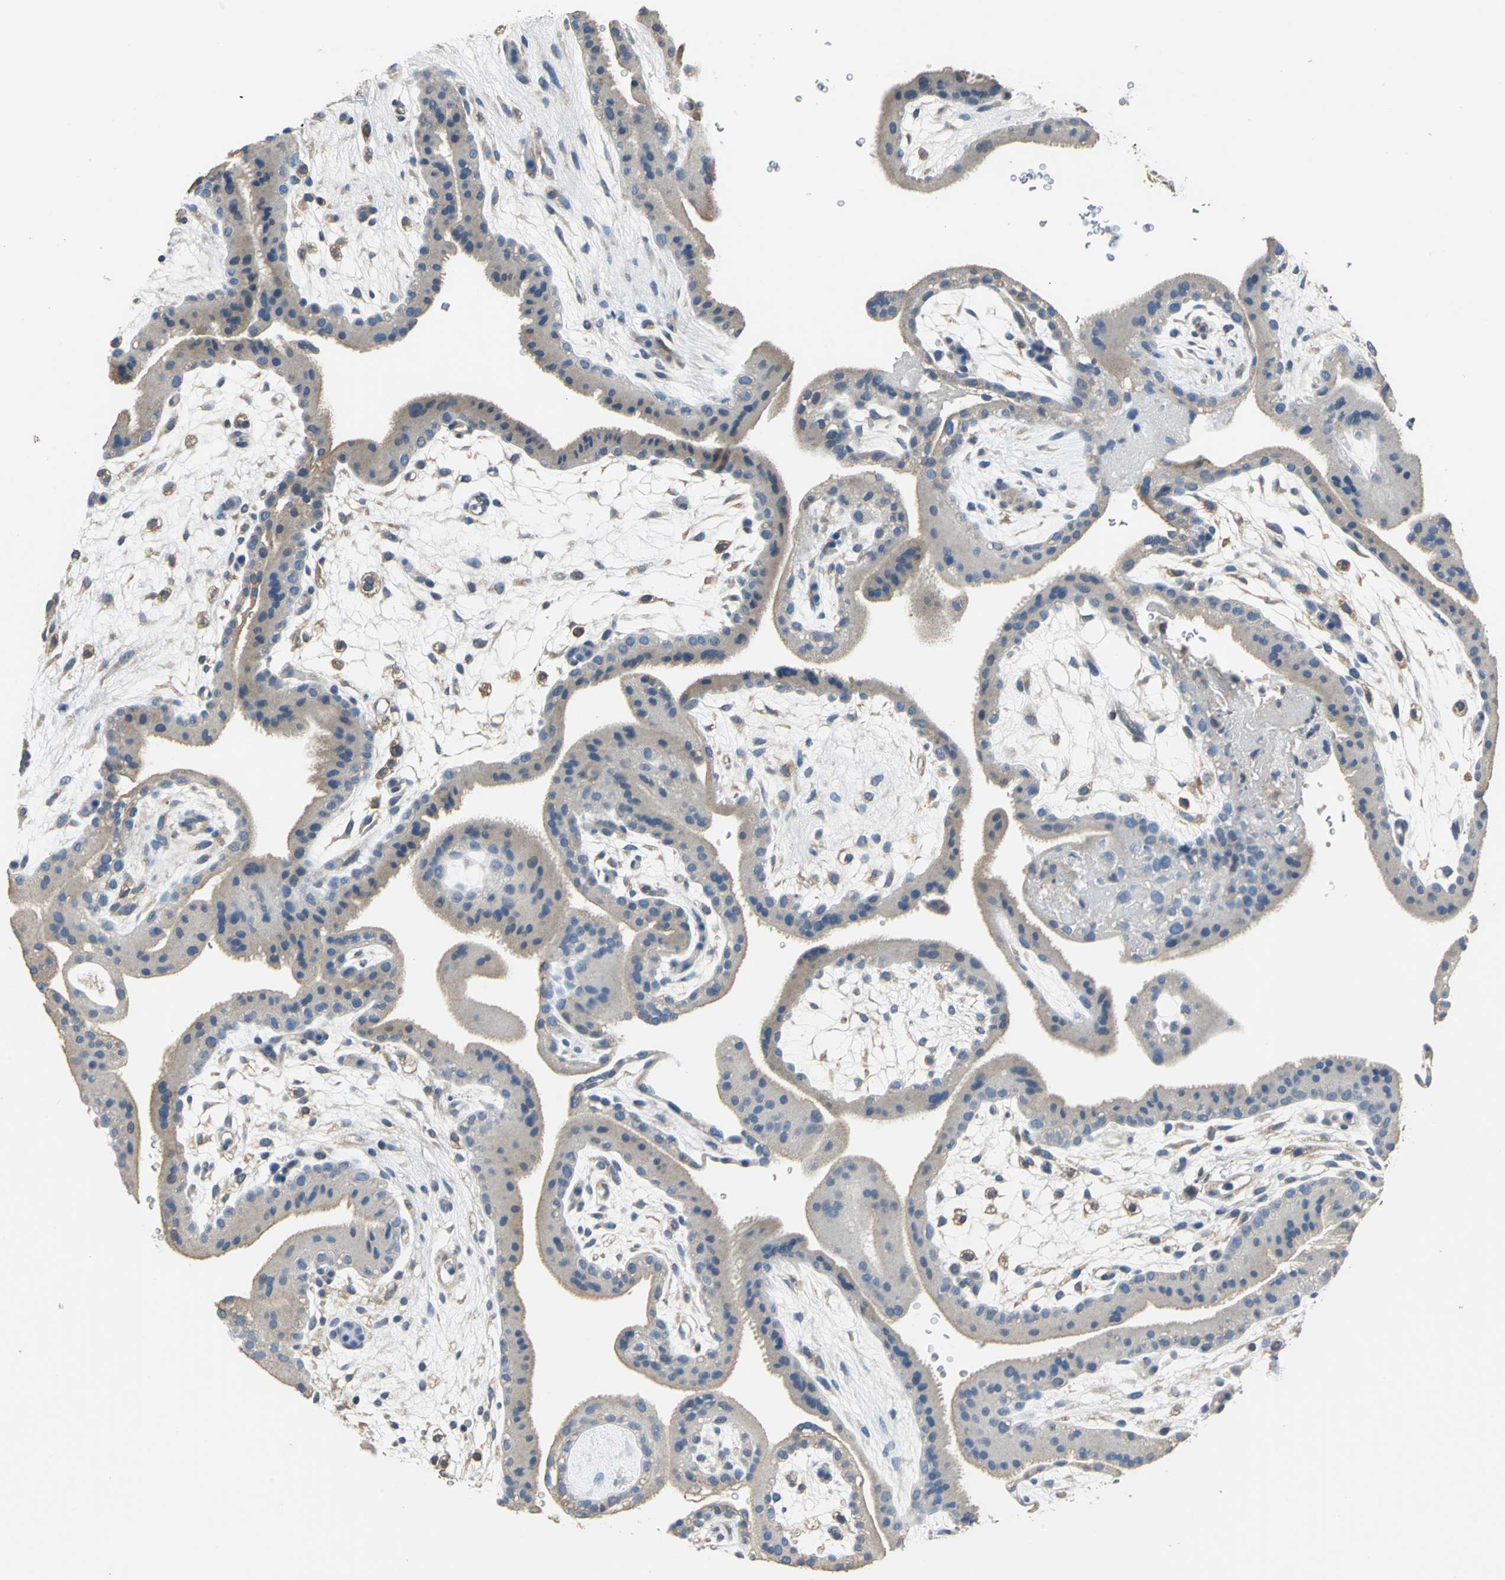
{"staining": {"intensity": "weak", "quantity": "25%-75%", "location": "cytoplasmic/membranous"}, "tissue": "placenta", "cell_type": "Trophoblastic cells", "image_type": "normal", "snomed": [{"axis": "morphology", "description": "Normal tissue, NOS"}, {"axis": "topography", "description": "Placenta"}], "caption": "A low amount of weak cytoplasmic/membranous positivity is identified in approximately 25%-75% of trophoblastic cells in normal placenta. The protein of interest is shown in brown color, while the nuclei are stained blue.", "gene": "PRKCA", "patient": {"sex": "female", "age": 19}}